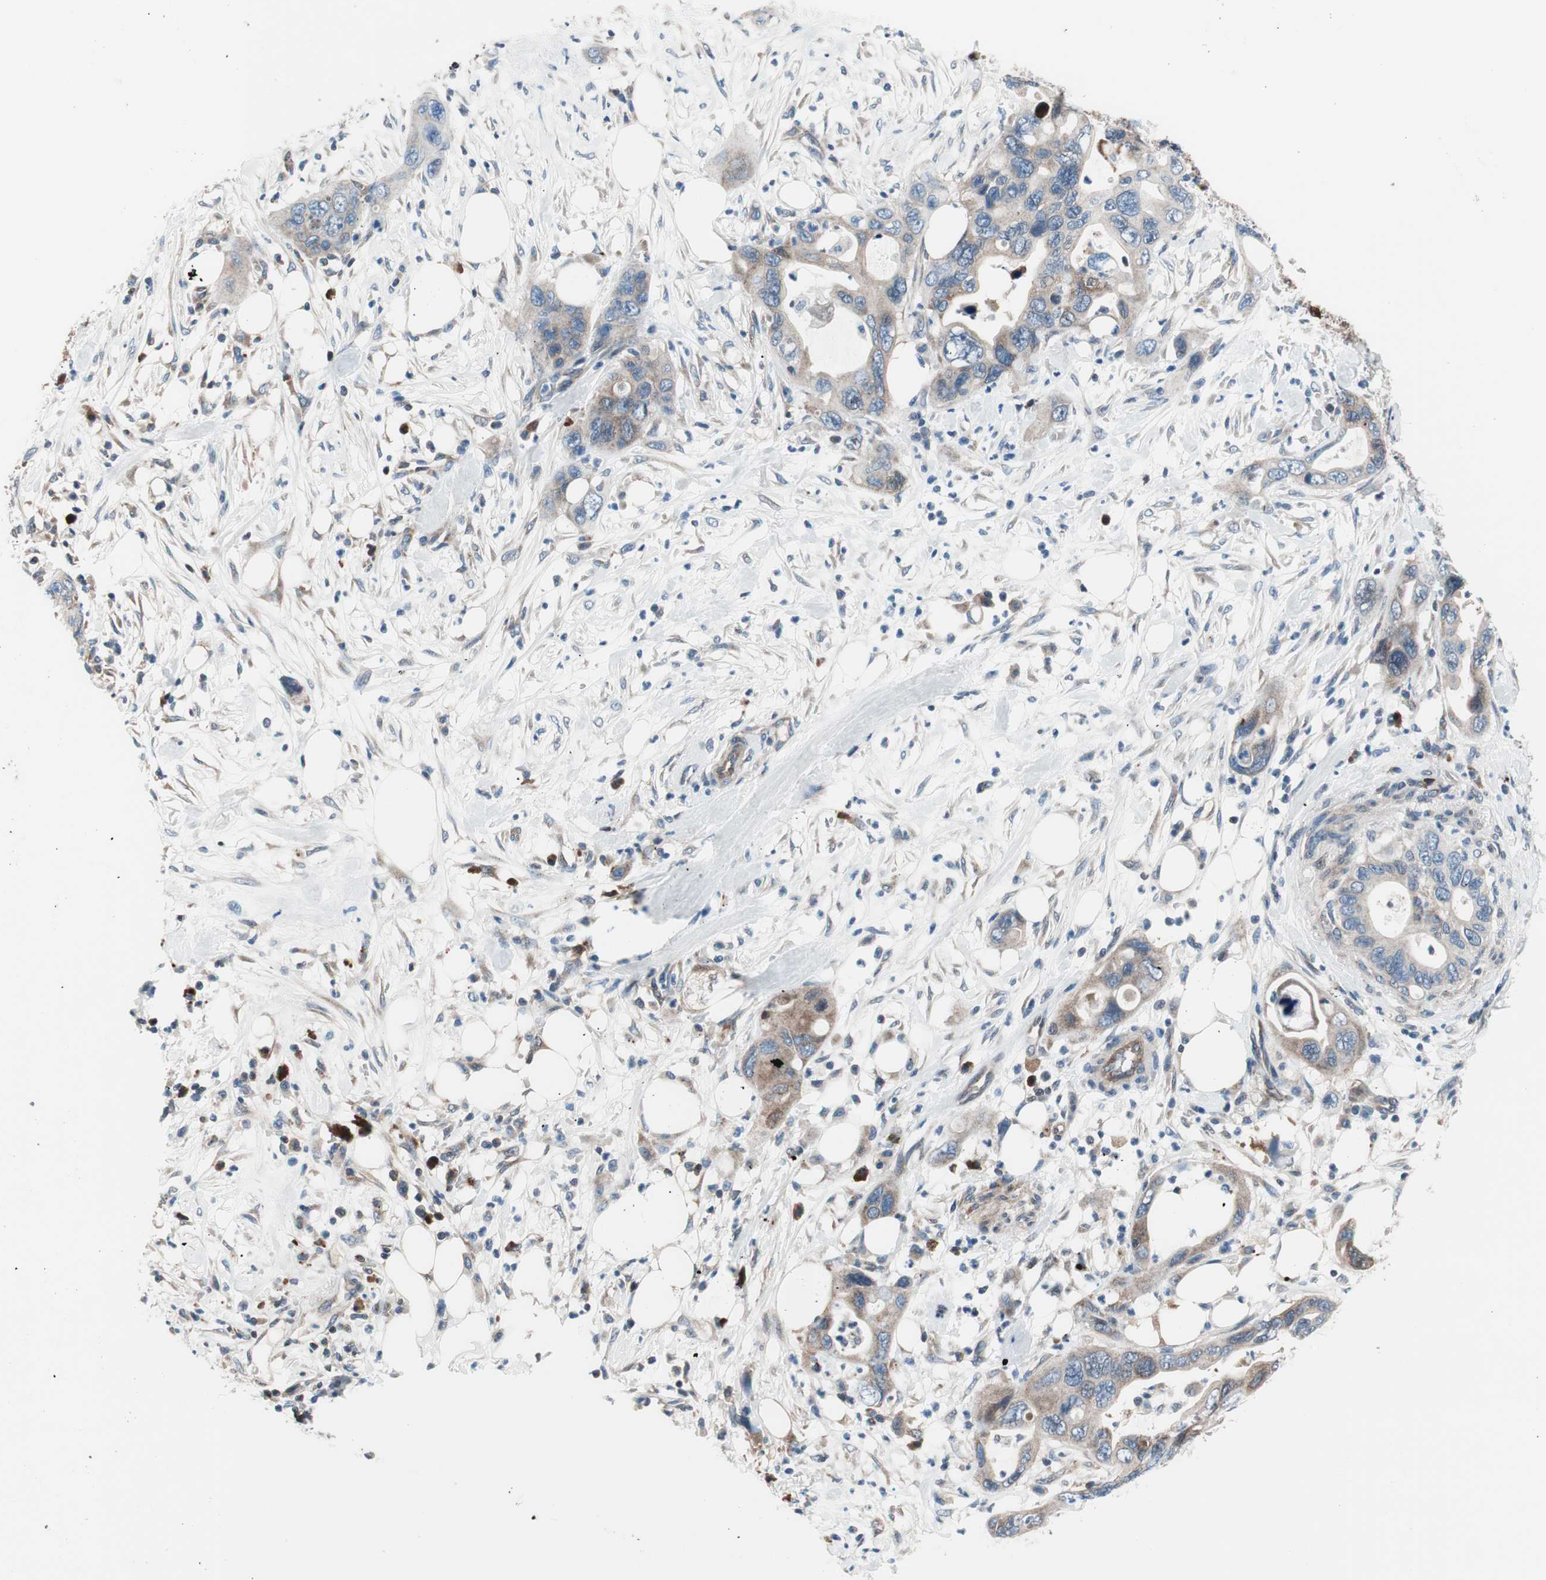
{"staining": {"intensity": "weak", "quantity": ">75%", "location": "cytoplasmic/membranous"}, "tissue": "pancreatic cancer", "cell_type": "Tumor cells", "image_type": "cancer", "snomed": [{"axis": "morphology", "description": "Adenocarcinoma, NOS"}, {"axis": "topography", "description": "Pancreas"}], "caption": "Tumor cells demonstrate low levels of weak cytoplasmic/membranous expression in about >75% of cells in adenocarcinoma (pancreatic).", "gene": "PRDX2", "patient": {"sex": "female", "age": 71}}